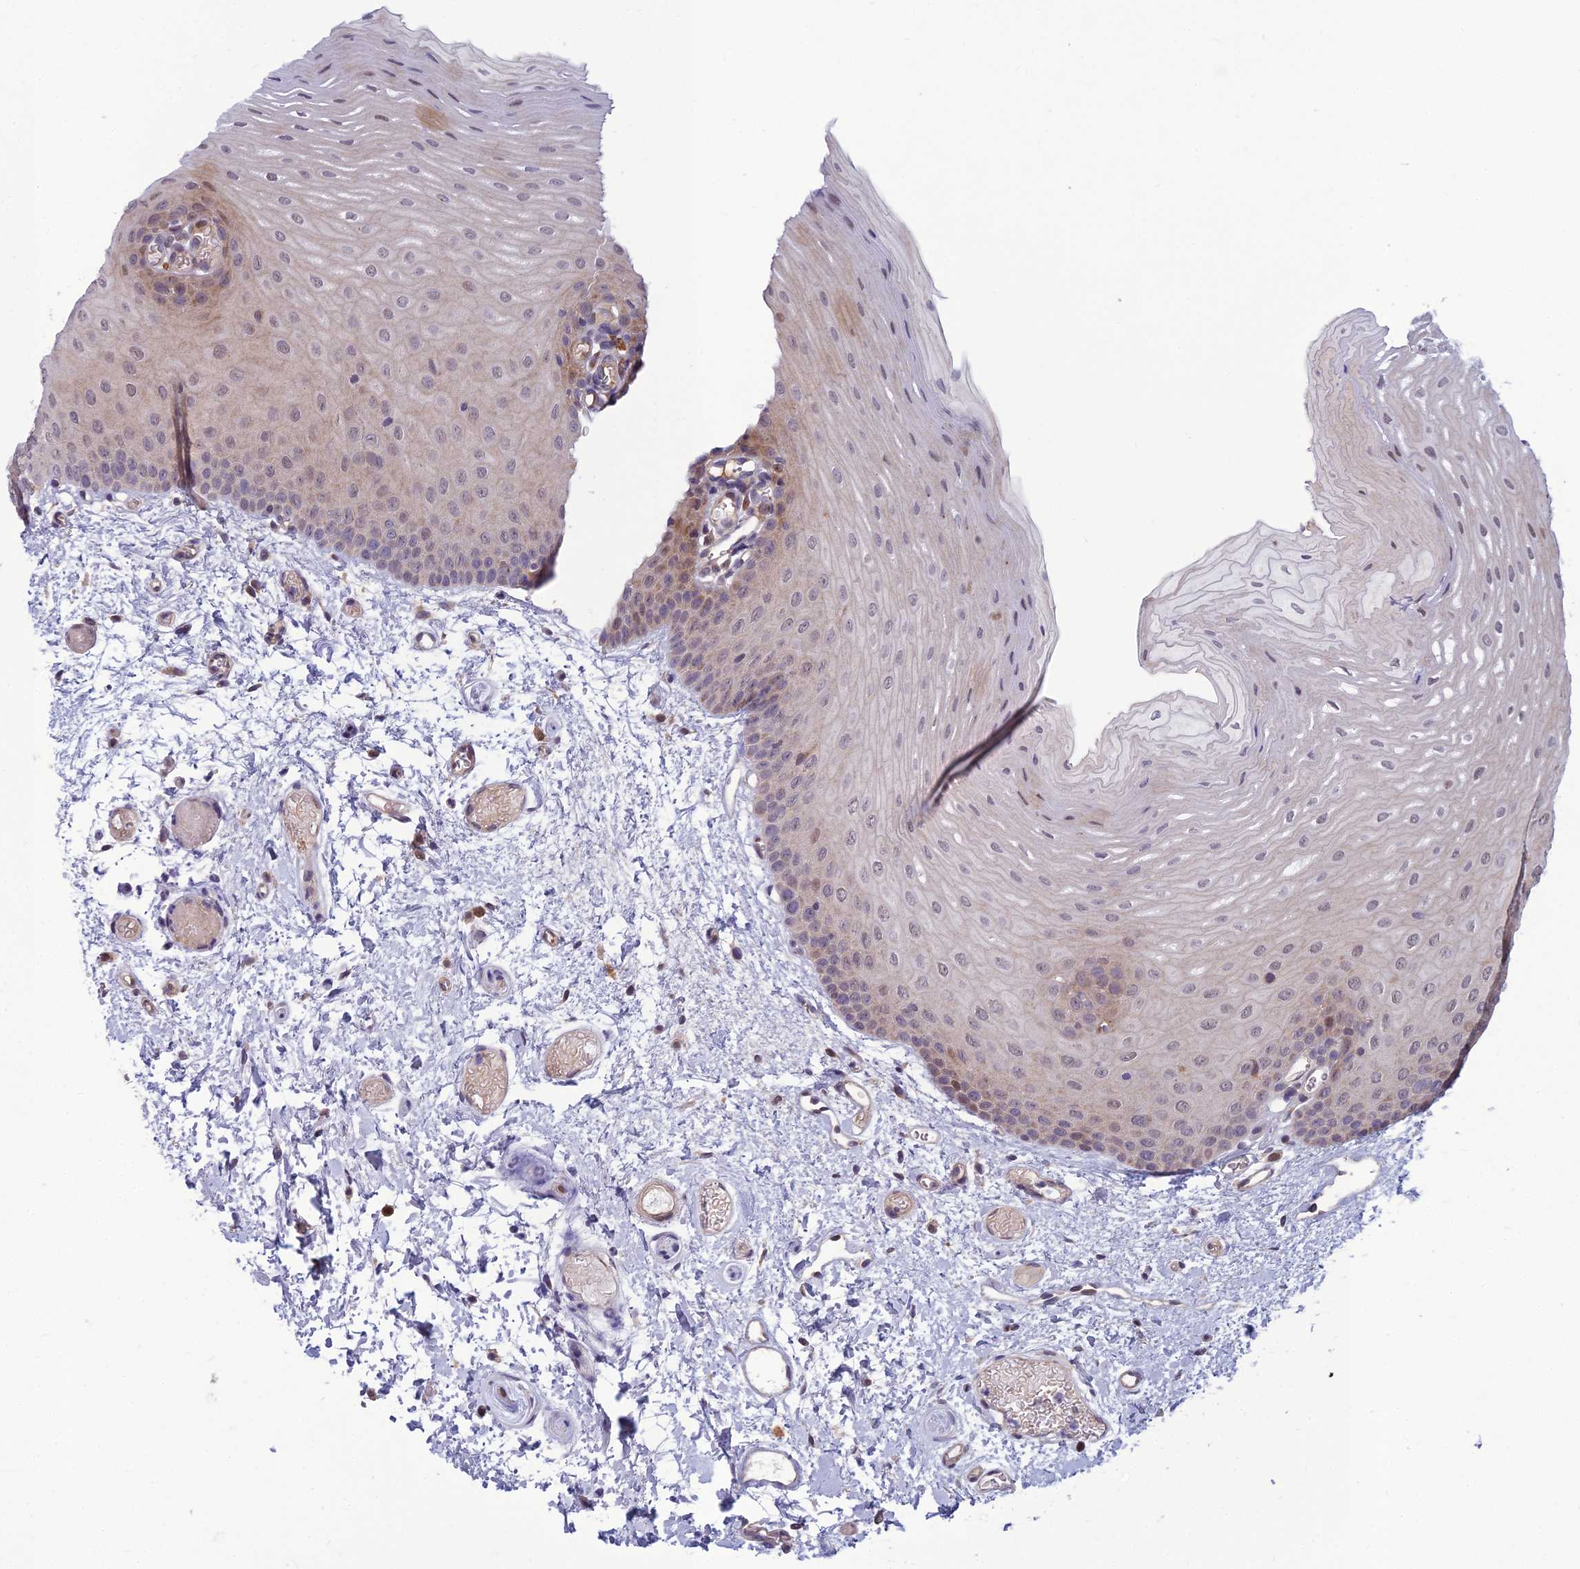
{"staining": {"intensity": "moderate", "quantity": "<25%", "location": "cytoplasmic/membranous,nuclear"}, "tissue": "oral mucosa", "cell_type": "Squamous epithelial cells", "image_type": "normal", "snomed": [{"axis": "morphology", "description": "Normal tissue, NOS"}, {"axis": "topography", "description": "Oral tissue"}], "caption": "Immunohistochemical staining of normal human oral mucosa demonstrates <25% levels of moderate cytoplasmic/membranous,nuclear protein expression in about <25% of squamous epithelial cells.", "gene": "FBRS", "patient": {"sex": "female", "age": 70}}